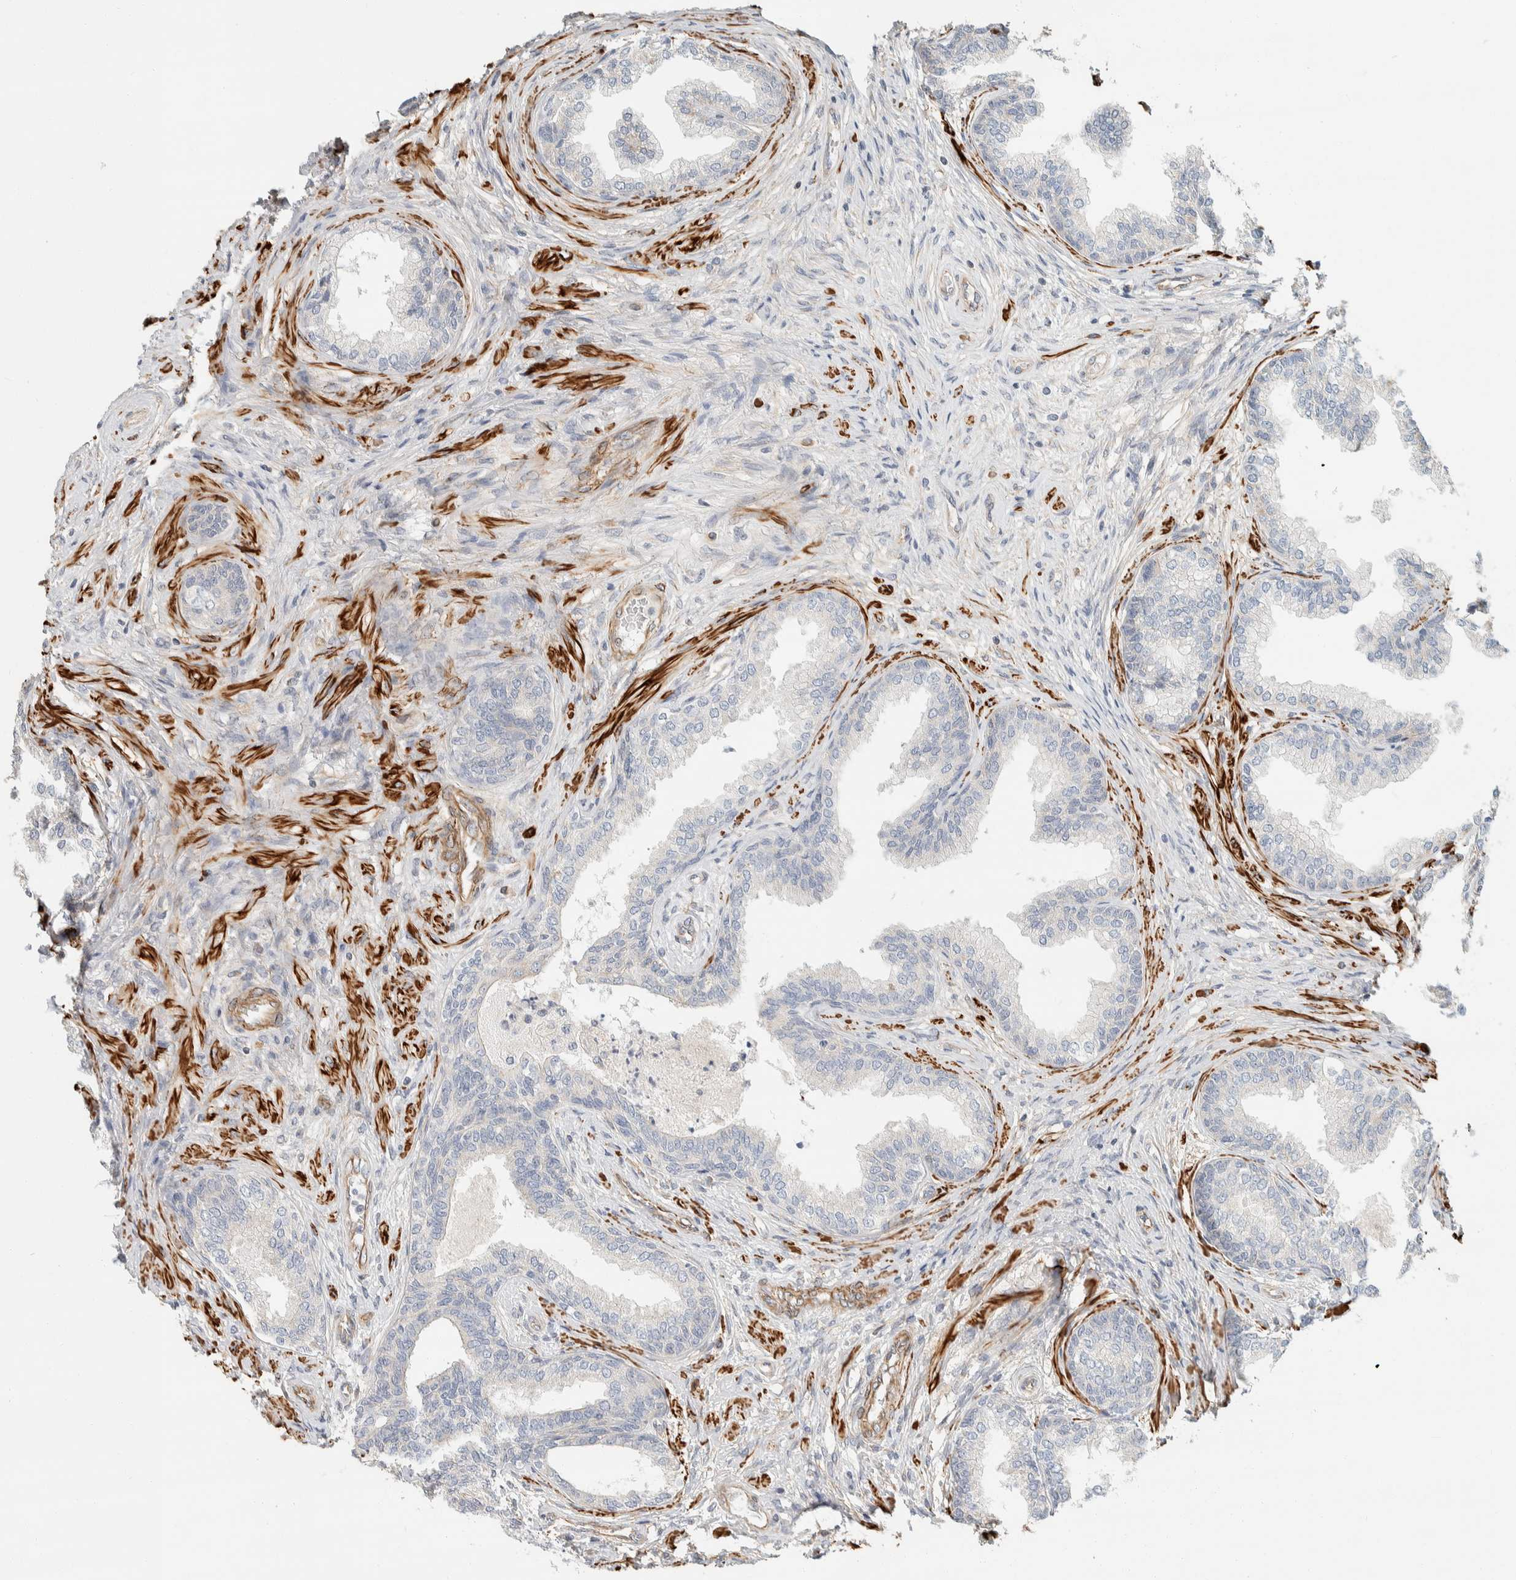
{"staining": {"intensity": "negative", "quantity": "none", "location": "none"}, "tissue": "prostate", "cell_type": "Glandular cells", "image_type": "normal", "snomed": [{"axis": "morphology", "description": "Normal tissue, NOS"}, {"axis": "topography", "description": "Prostate"}], "caption": "IHC image of benign prostate: human prostate stained with DAB shows no significant protein expression in glandular cells.", "gene": "CDR2", "patient": {"sex": "male", "age": 76}}